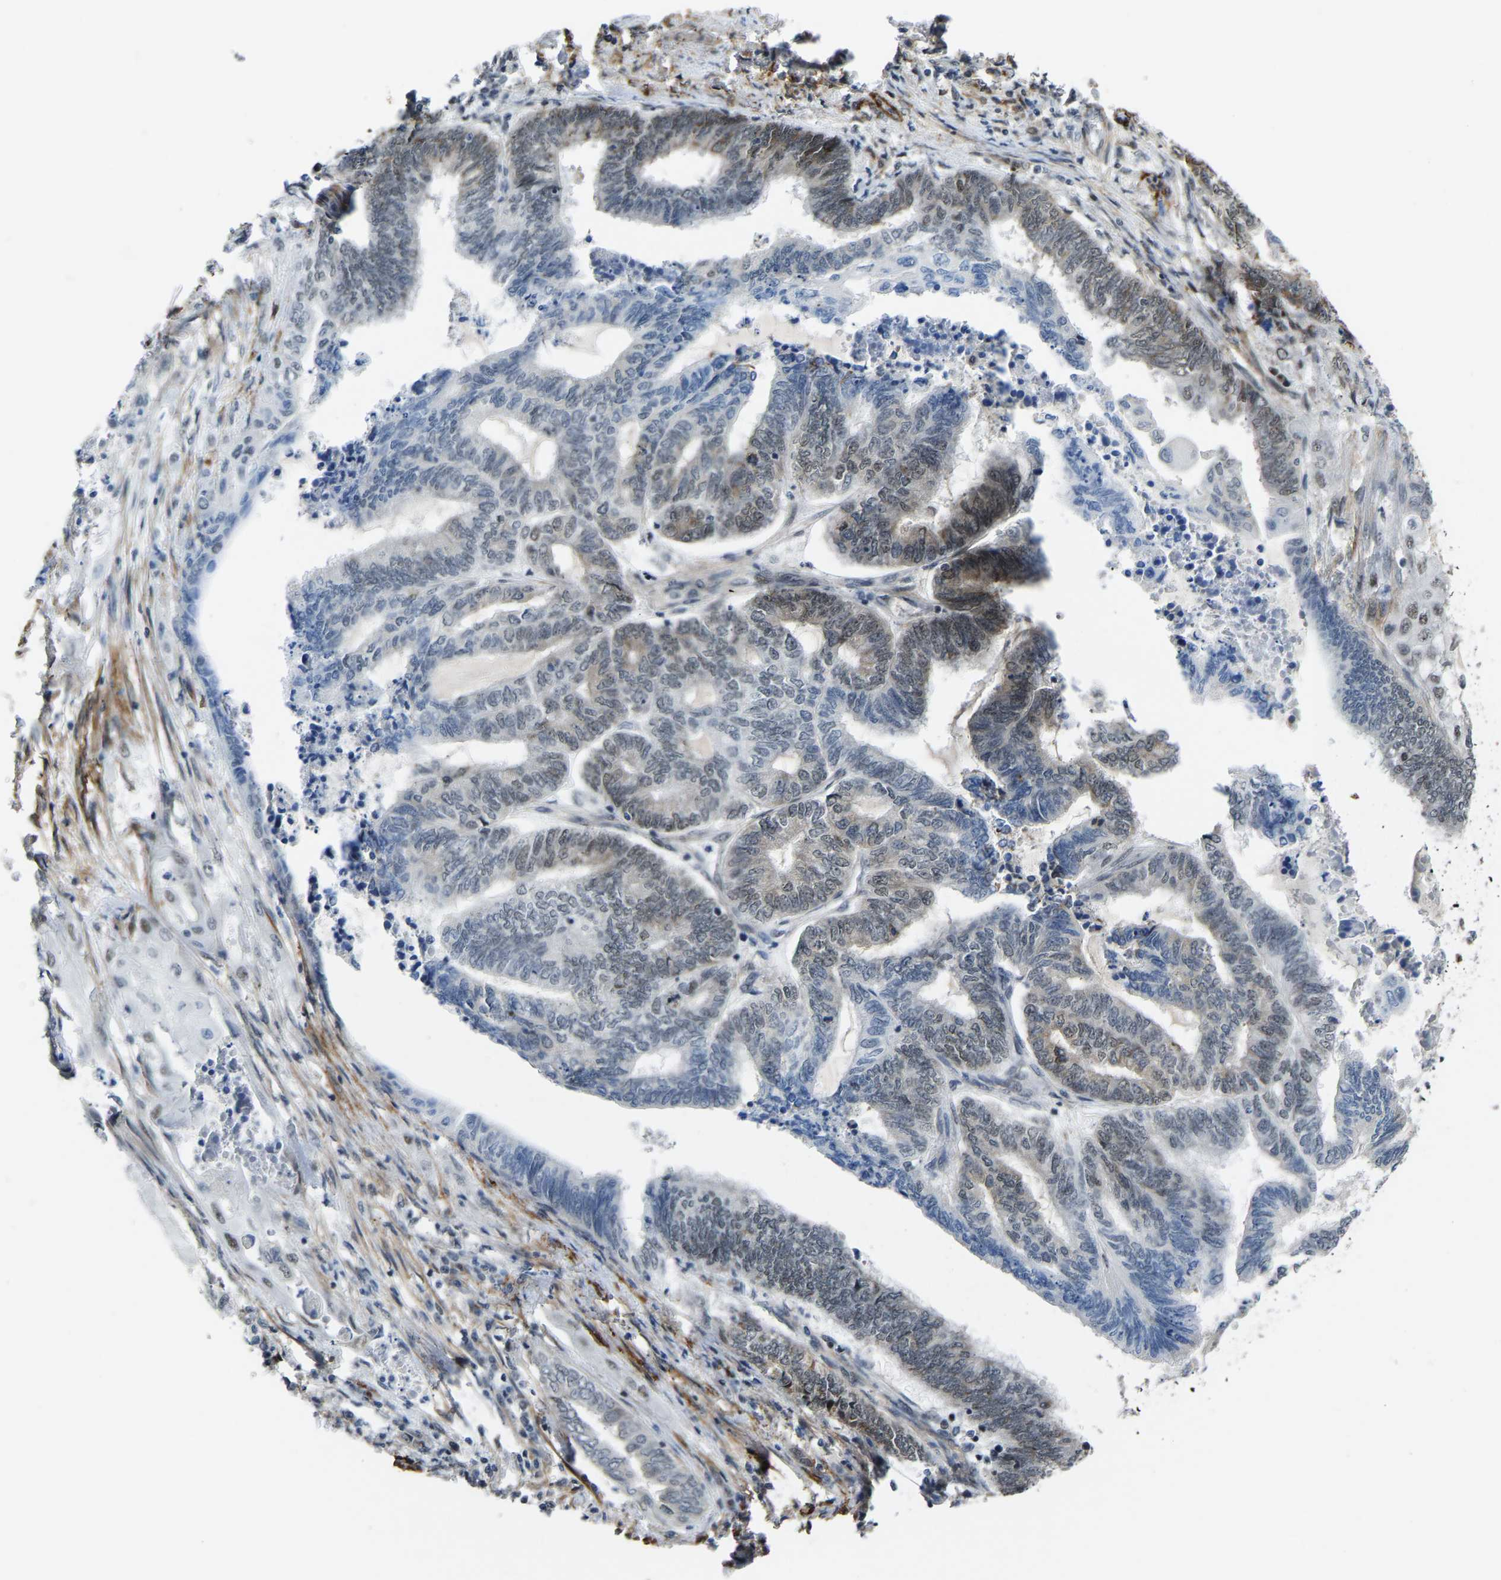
{"staining": {"intensity": "weak", "quantity": "25%-75%", "location": "cytoplasmic/membranous,nuclear"}, "tissue": "endometrial cancer", "cell_type": "Tumor cells", "image_type": "cancer", "snomed": [{"axis": "morphology", "description": "Adenocarcinoma, NOS"}, {"axis": "topography", "description": "Uterus"}, {"axis": "topography", "description": "Endometrium"}], "caption": "Endometrial cancer (adenocarcinoma) was stained to show a protein in brown. There is low levels of weak cytoplasmic/membranous and nuclear staining in about 25%-75% of tumor cells.", "gene": "DDX5", "patient": {"sex": "female", "age": 70}}